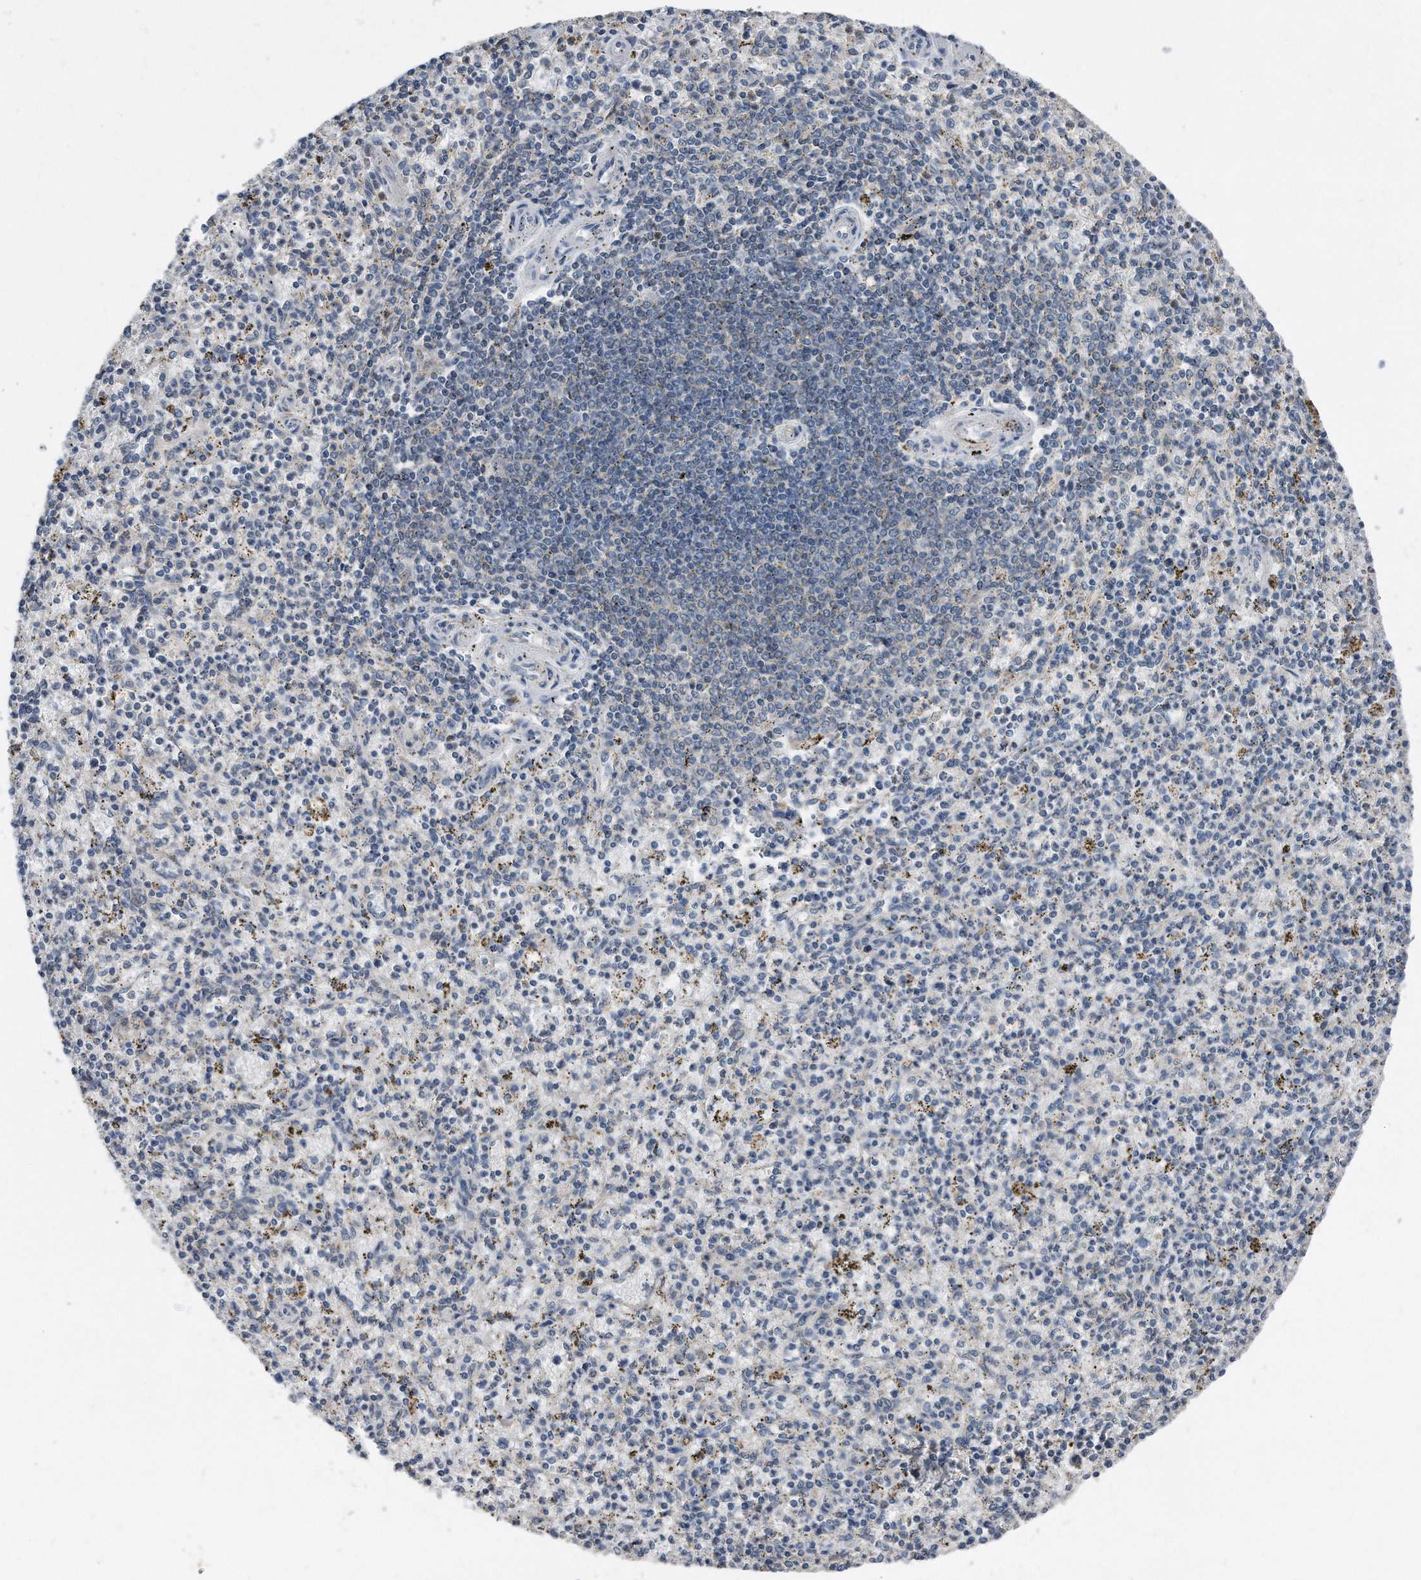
{"staining": {"intensity": "negative", "quantity": "none", "location": "none"}, "tissue": "spleen", "cell_type": "Cells in red pulp", "image_type": "normal", "snomed": [{"axis": "morphology", "description": "Normal tissue, NOS"}, {"axis": "topography", "description": "Spleen"}], "caption": "DAB immunohistochemical staining of benign human spleen reveals no significant expression in cells in red pulp.", "gene": "MAP2K6", "patient": {"sex": "male", "age": 72}}